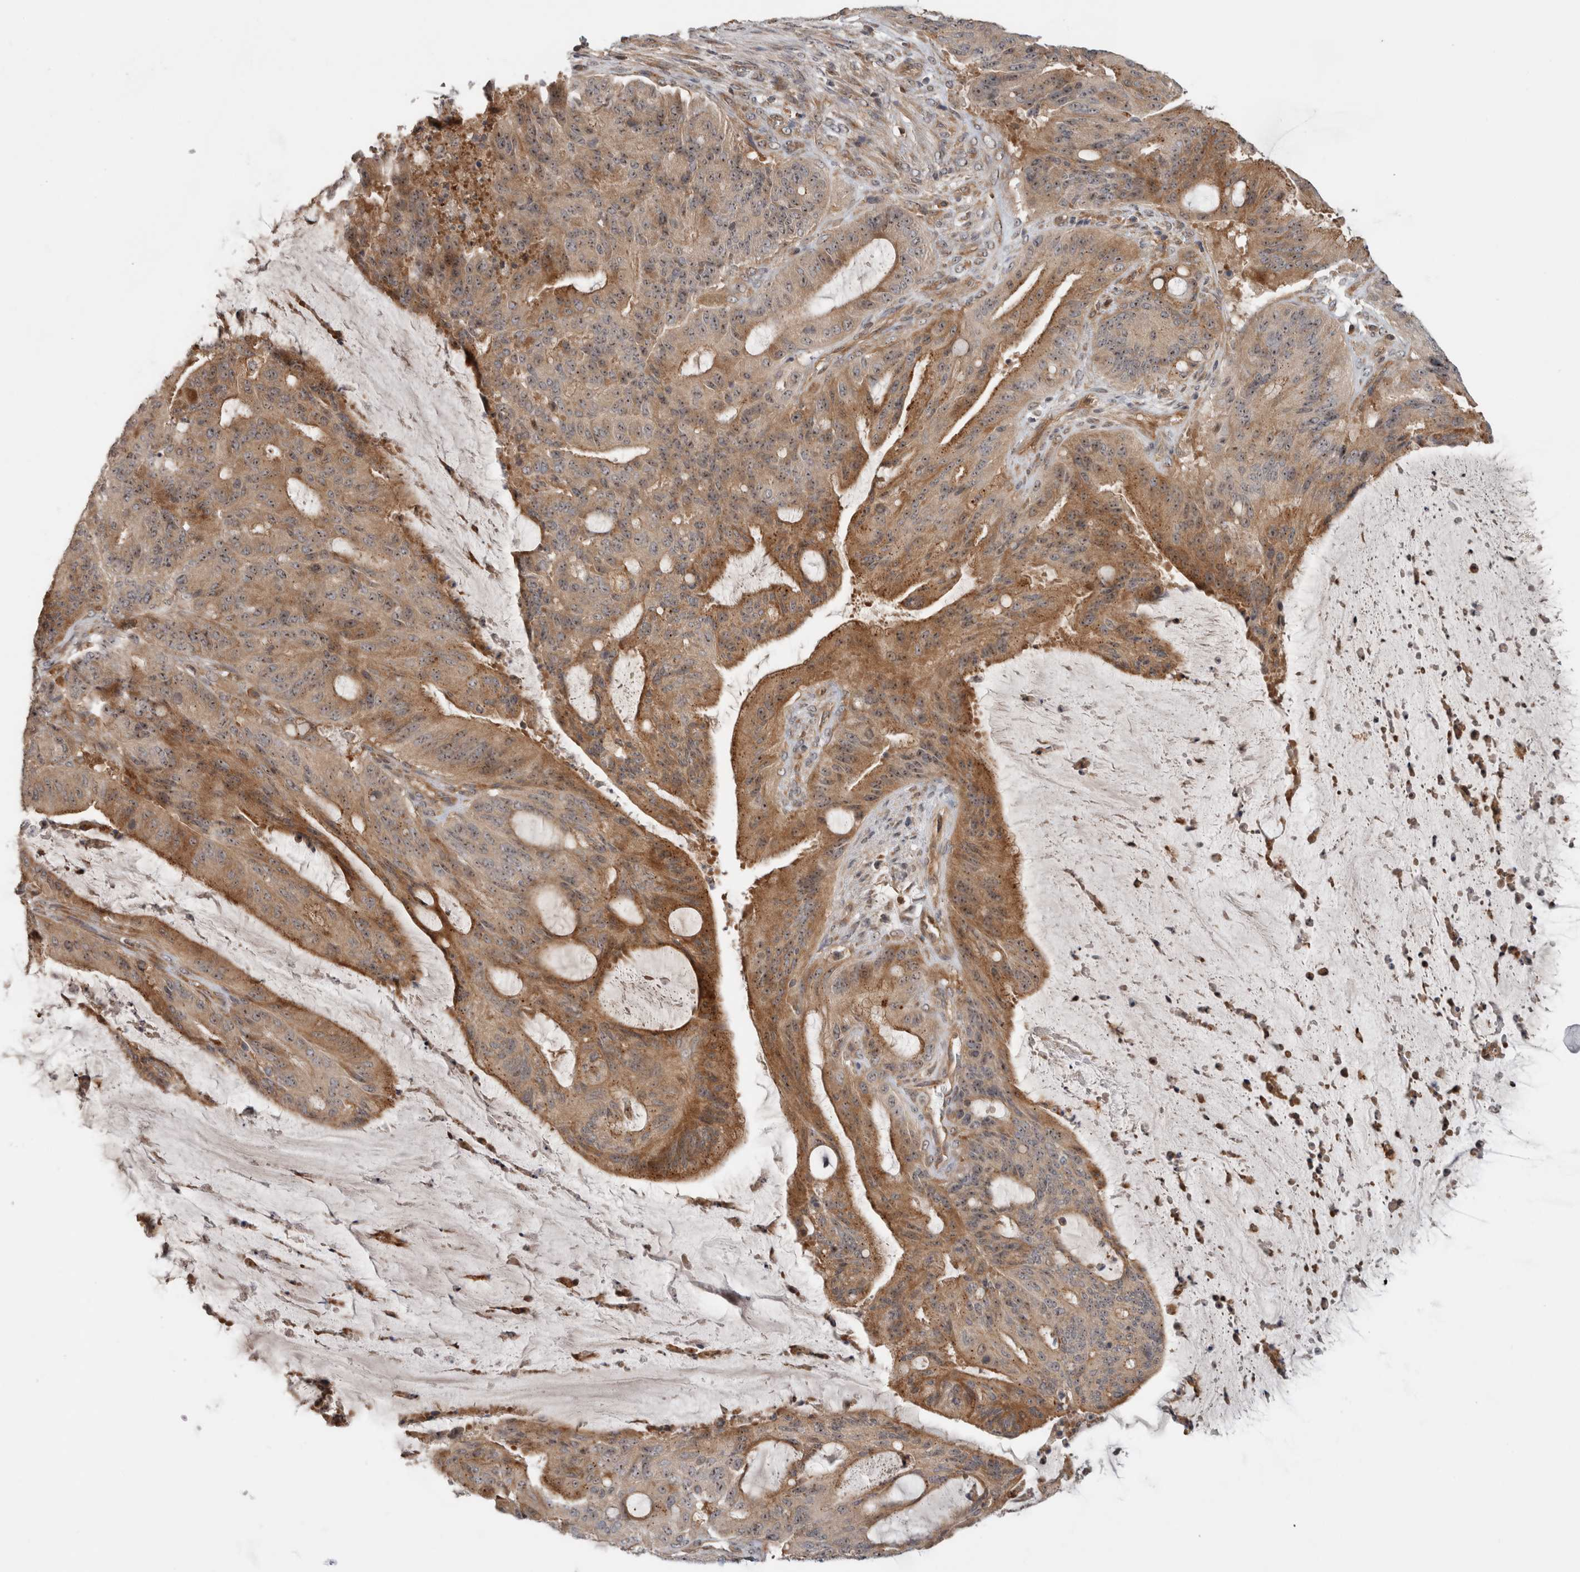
{"staining": {"intensity": "moderate", "quantity": ">75%", "location": "cytoplasmic/membranous,nuclear"}, "tissue": "liver cancer", "cell_type": "Tumor cells", "image_type": "cancer", "snomed": [{"axis": "morphology", "description": "Normal tissue, NOS"}, {"axis": "morphology", "description": "Cholangiocarcinoma"}, {"axis": "topography", "description": "Liver"}, {"axis": "topography", "description": "Peripheral nerve tissue"}], "caption": "Liver cholangiocarcinoma was stained to show a protein in brown. There is medium levels of moderate cytoplasmic/membranous and nuclear expression in approximately >75% of tumor cells.", "gene": "WASF2", "patient": {"sex": "female", "age": 73}}